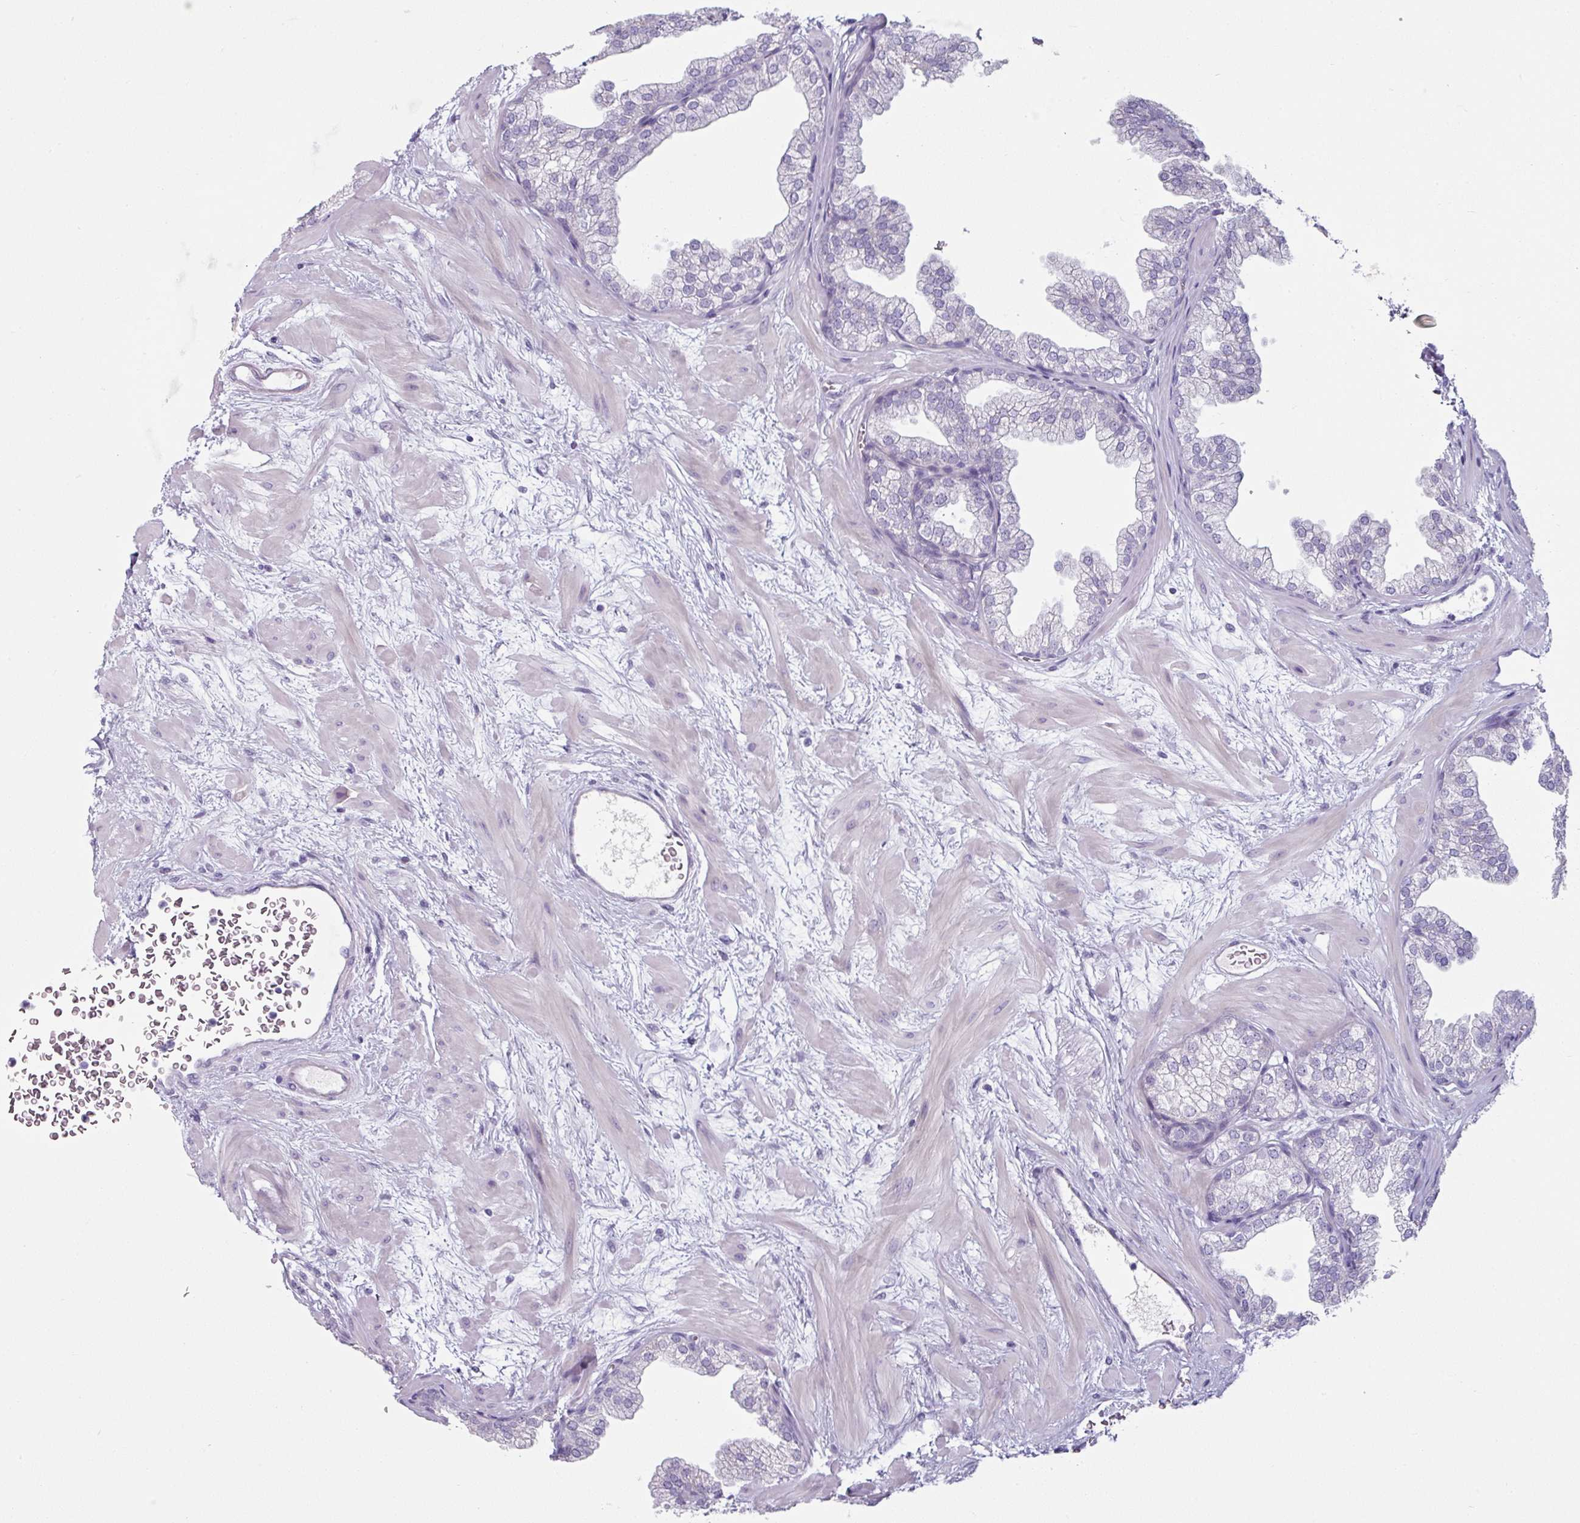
{"staining": {"intensity": "negative", "quantity": "none", "location": "none"}, "tissue": "prostate", "cell_type": "Glandular cells", "image_type": "normal", "snomed": [{"axis": "morphology", "description": "Normal tissue, NOS"}, {"axis": "topography", "description": "Prostate"}], "caption": "Immunohistochemical staining of unremarkable human prostate displays no significant staining in glandular cells.", "gene": "CLCA1", "patient": {"sex": "male", "age": 37}}